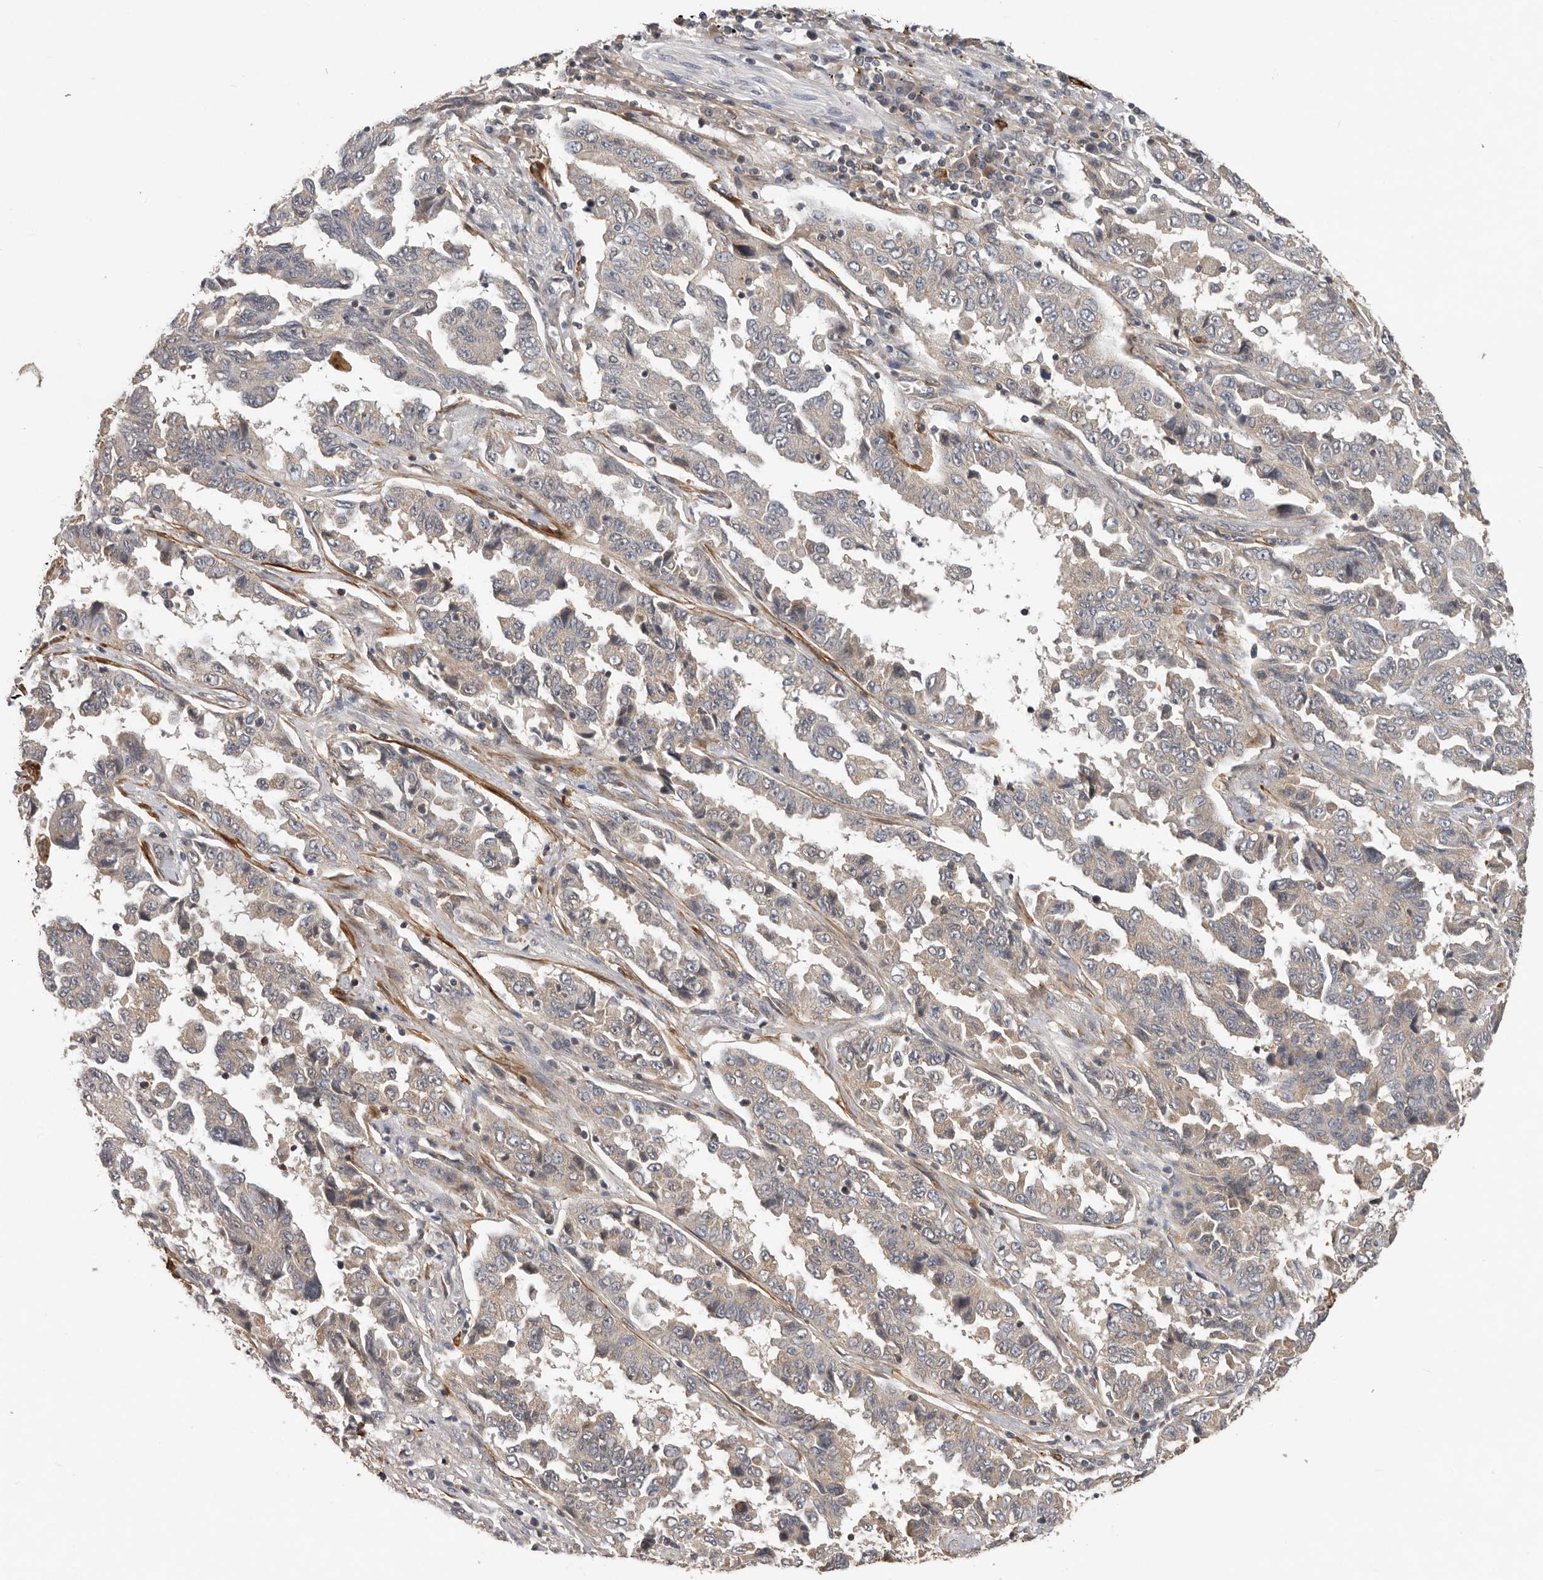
{"staining": {"intensity": "weak", "quantity": ">75%", "location": "cytoplasmic/membranous"}, "tissue": "lung cancer", "cell_type": "Tumor cells", "image_type": "cancer", "snomed": [{"axis": "morphology", "description": "Adenocarcinoma, NOS"}, {"axis": "topography", "description": "Lung"}], "caption": "Human adenocarcinoma (lung) stained for a protein (brown) reveals weak cytoplasmic/membranous positive positivity in approximately >75% of tumor cells.", "gene": "RNF157", "patient": {"sex": "female", "age": 51}}